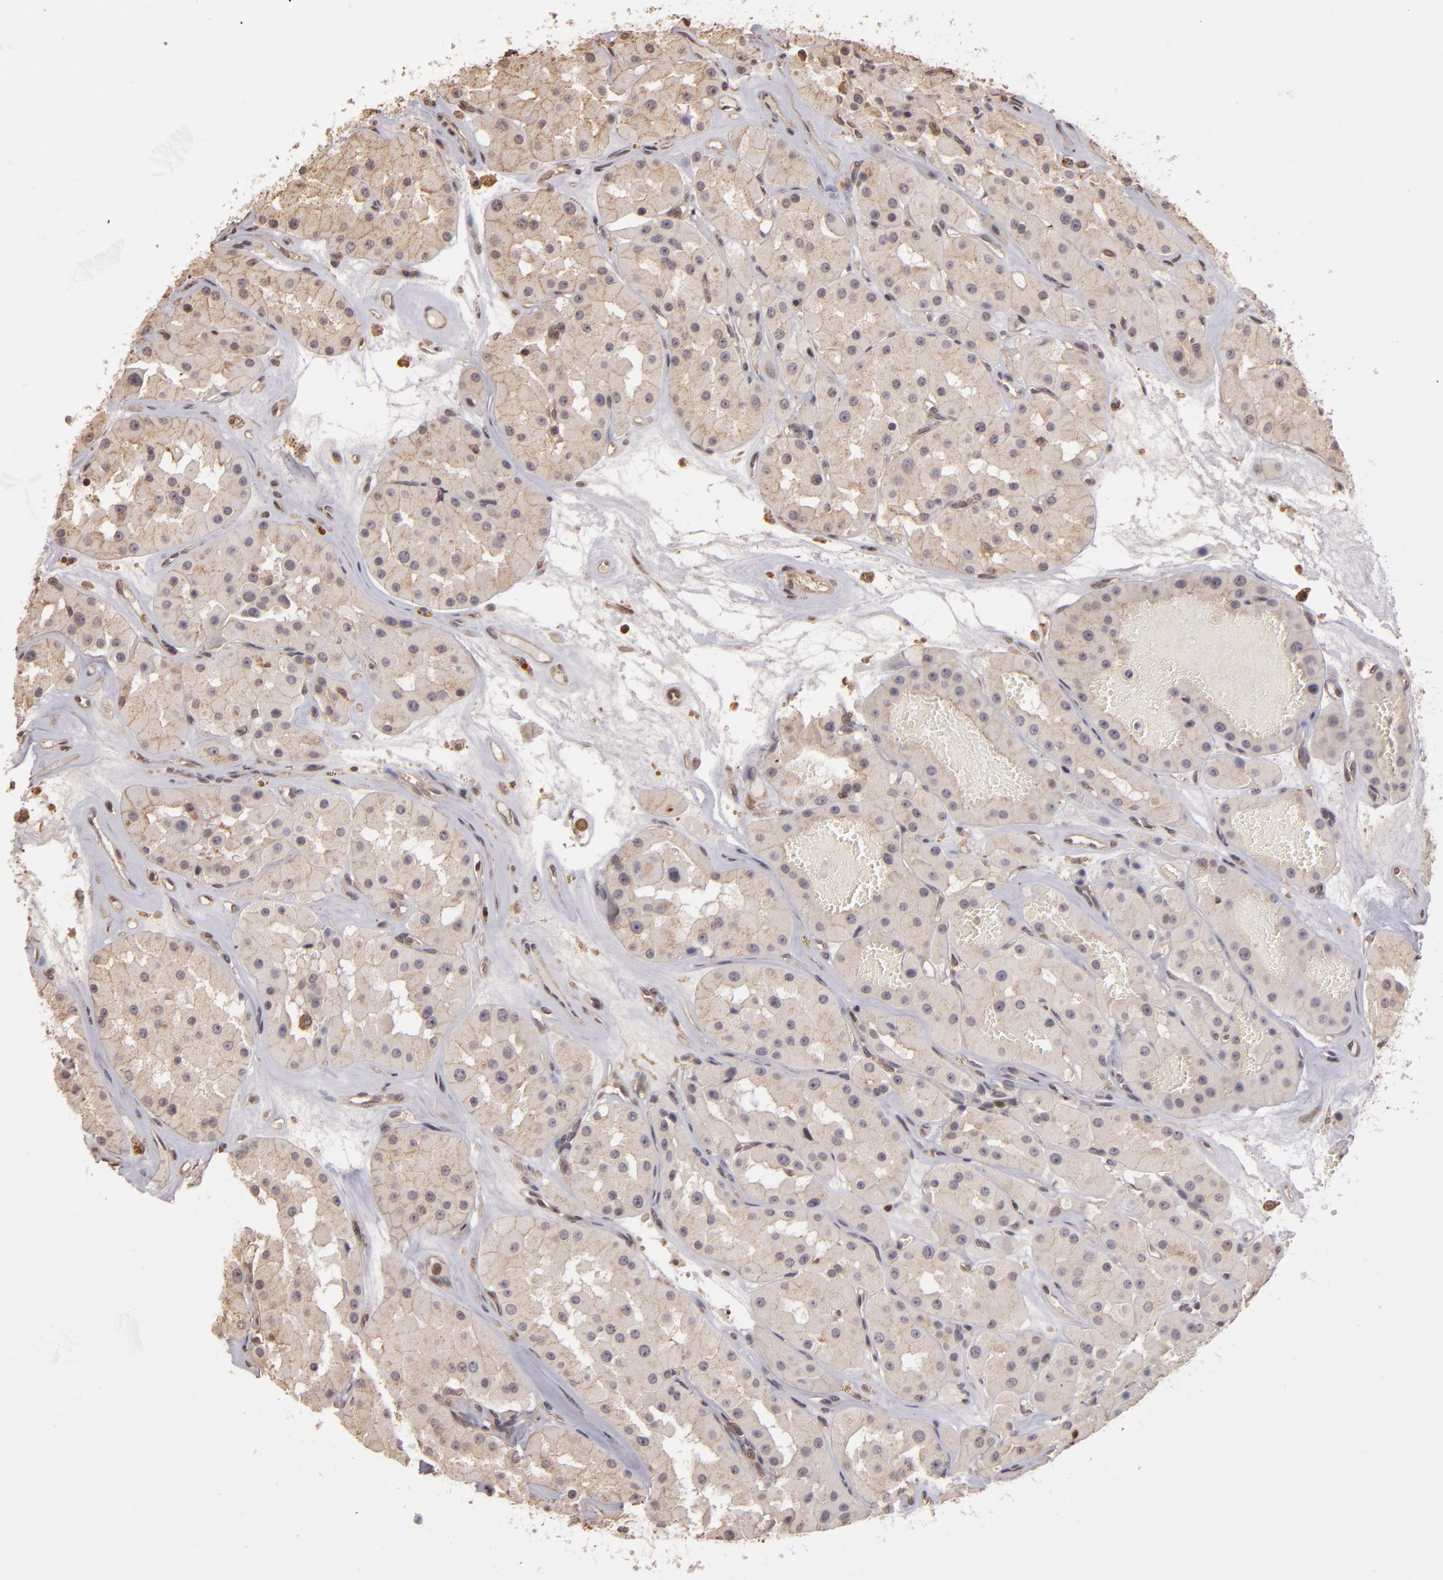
{"staining": {"intensity": "weak", "quantity": "25%-75%", "location": "cytoplasmic/membranous"}, "tissue": "renal cancer", "cell_type": "Tumor cells", "image_type": "cancer", "snomed": [{"axis": "morphology", "description": "Adenocarcinoma, uncertain malignant potential"}, {"axis": "topography", "description": "Kidney"}], "caption": "Immunohistochemical staining of adenocarcinoma,  uncertain malignant potential (renal) displays weak cytoplasmic/membranous protein expression in about 25%-75% of tumor cells.", "gene": "ARPC2", "patient": {"sex": "male", "age": 63}}